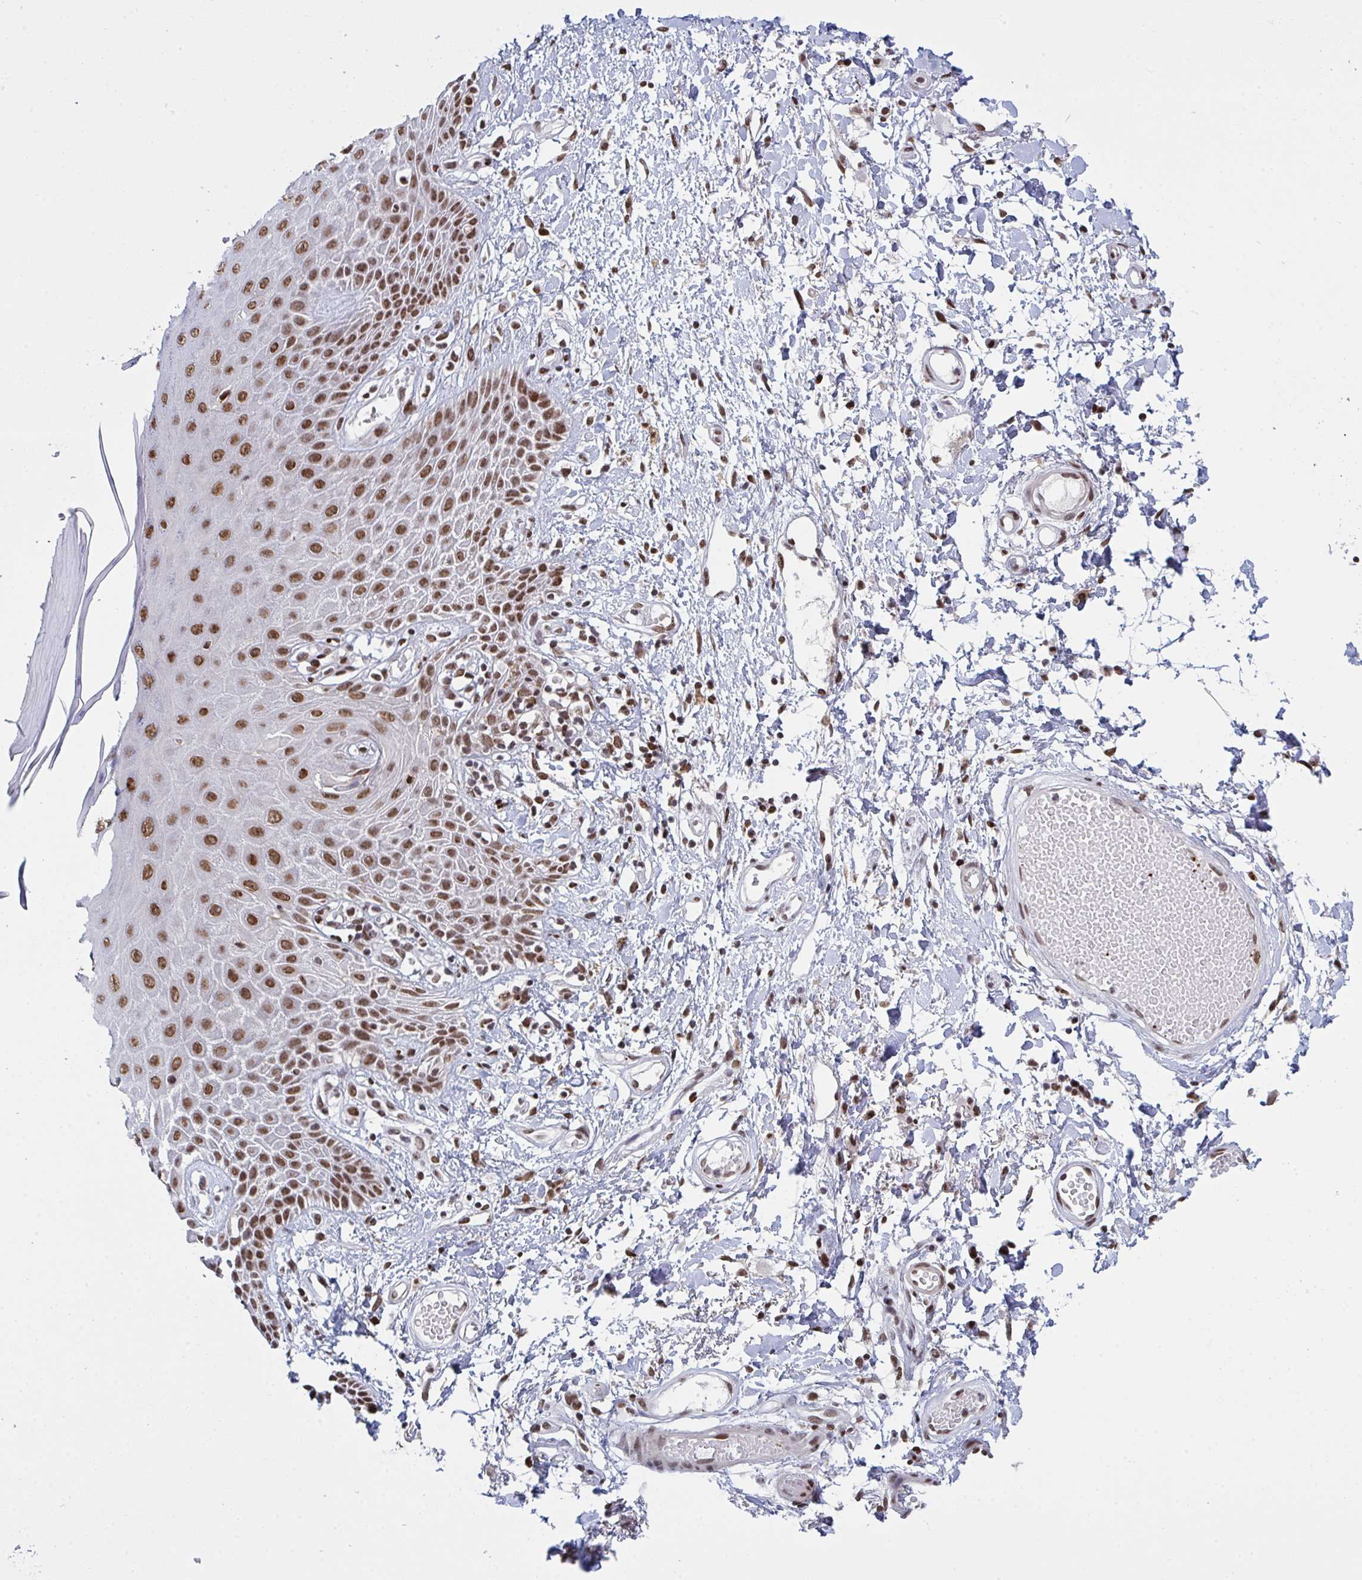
{"staining": {"intensity": "strong", "quantity": ">75%", "location": "nuclear"}, "tissue": "skin", "cell_type": "Epidermal cells", "image_type": "normal", "snomed": [{"axis": "morphology", "description": "Normal tissue, NOS"}, {"axis": "topography", "description": "Anal"}, {"axis": "topography", "description": "Peripheral nerve tissue"}], "caption": "A high-resolution micrograph shows immunohistochemistry staining of benign skin, which shows strong nuclear positivity in approximately >75% of epidermal cells.", "gene": "ZNF607", "patient": {"sex": "male", "age": 78}}